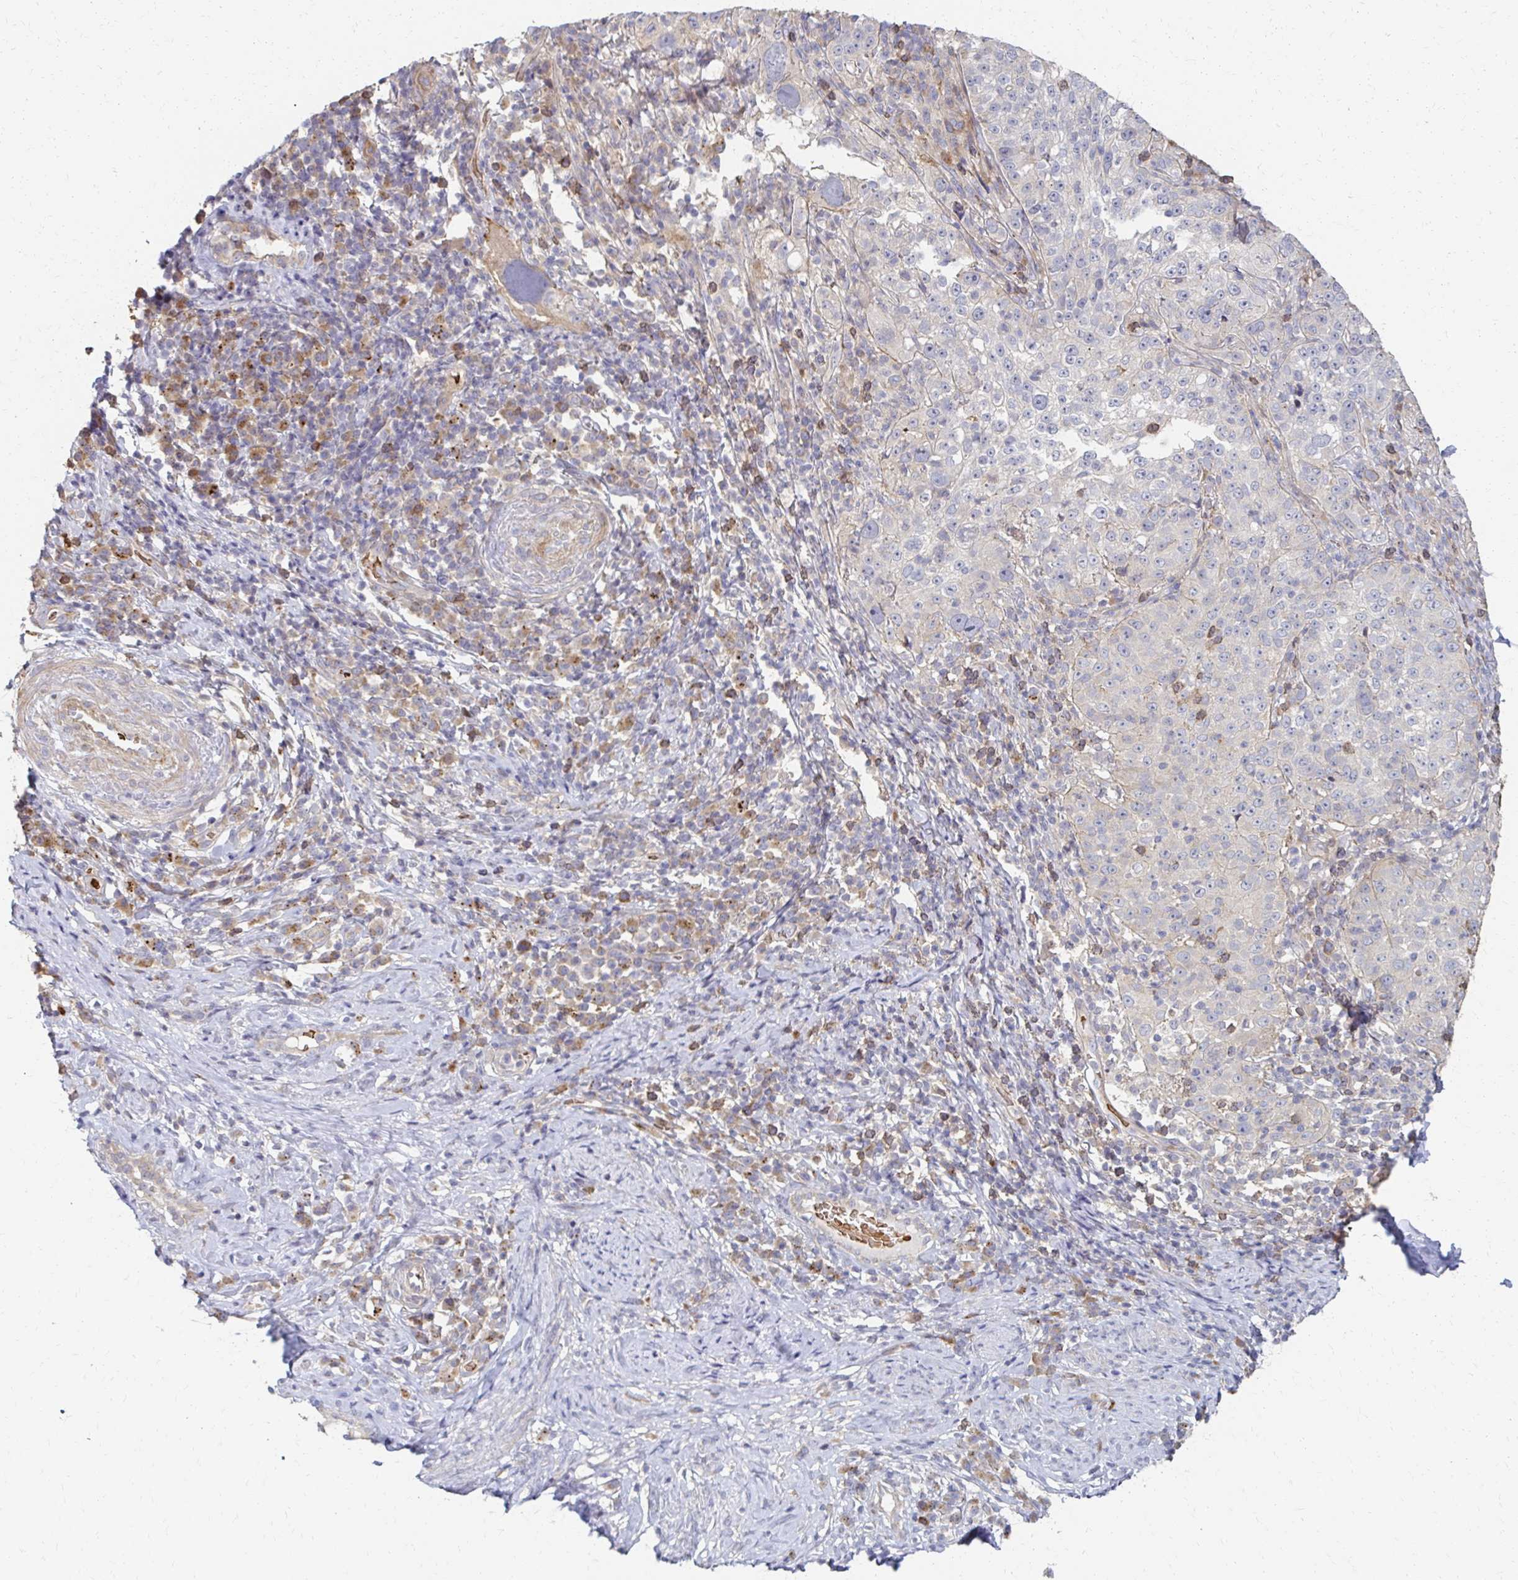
{"staining": {"intensity": "weak", "quantity": "<25%", "location": "cytoplasmic/membranous"}, "tissue": "cervical cancer", "cell_type": "Tumor cells", "image_type": "cancer", "snomed": [{"axis": "morphology", "description": "Squamous cell carcinoma, NOS"}, {"axis": "topography", "description": "Cervix"}], "caption": "This photomicrograph is of cervical squamous cell carcinoma stained with IHC to label a protein in brown with the nuclei are counter-stained blue. There is no staining in tumor cells. (Brightfield microscopy of DAB IHC at high magnification).", "gene": "SKA2", "patient": {"sex": "female", "age": 75}}